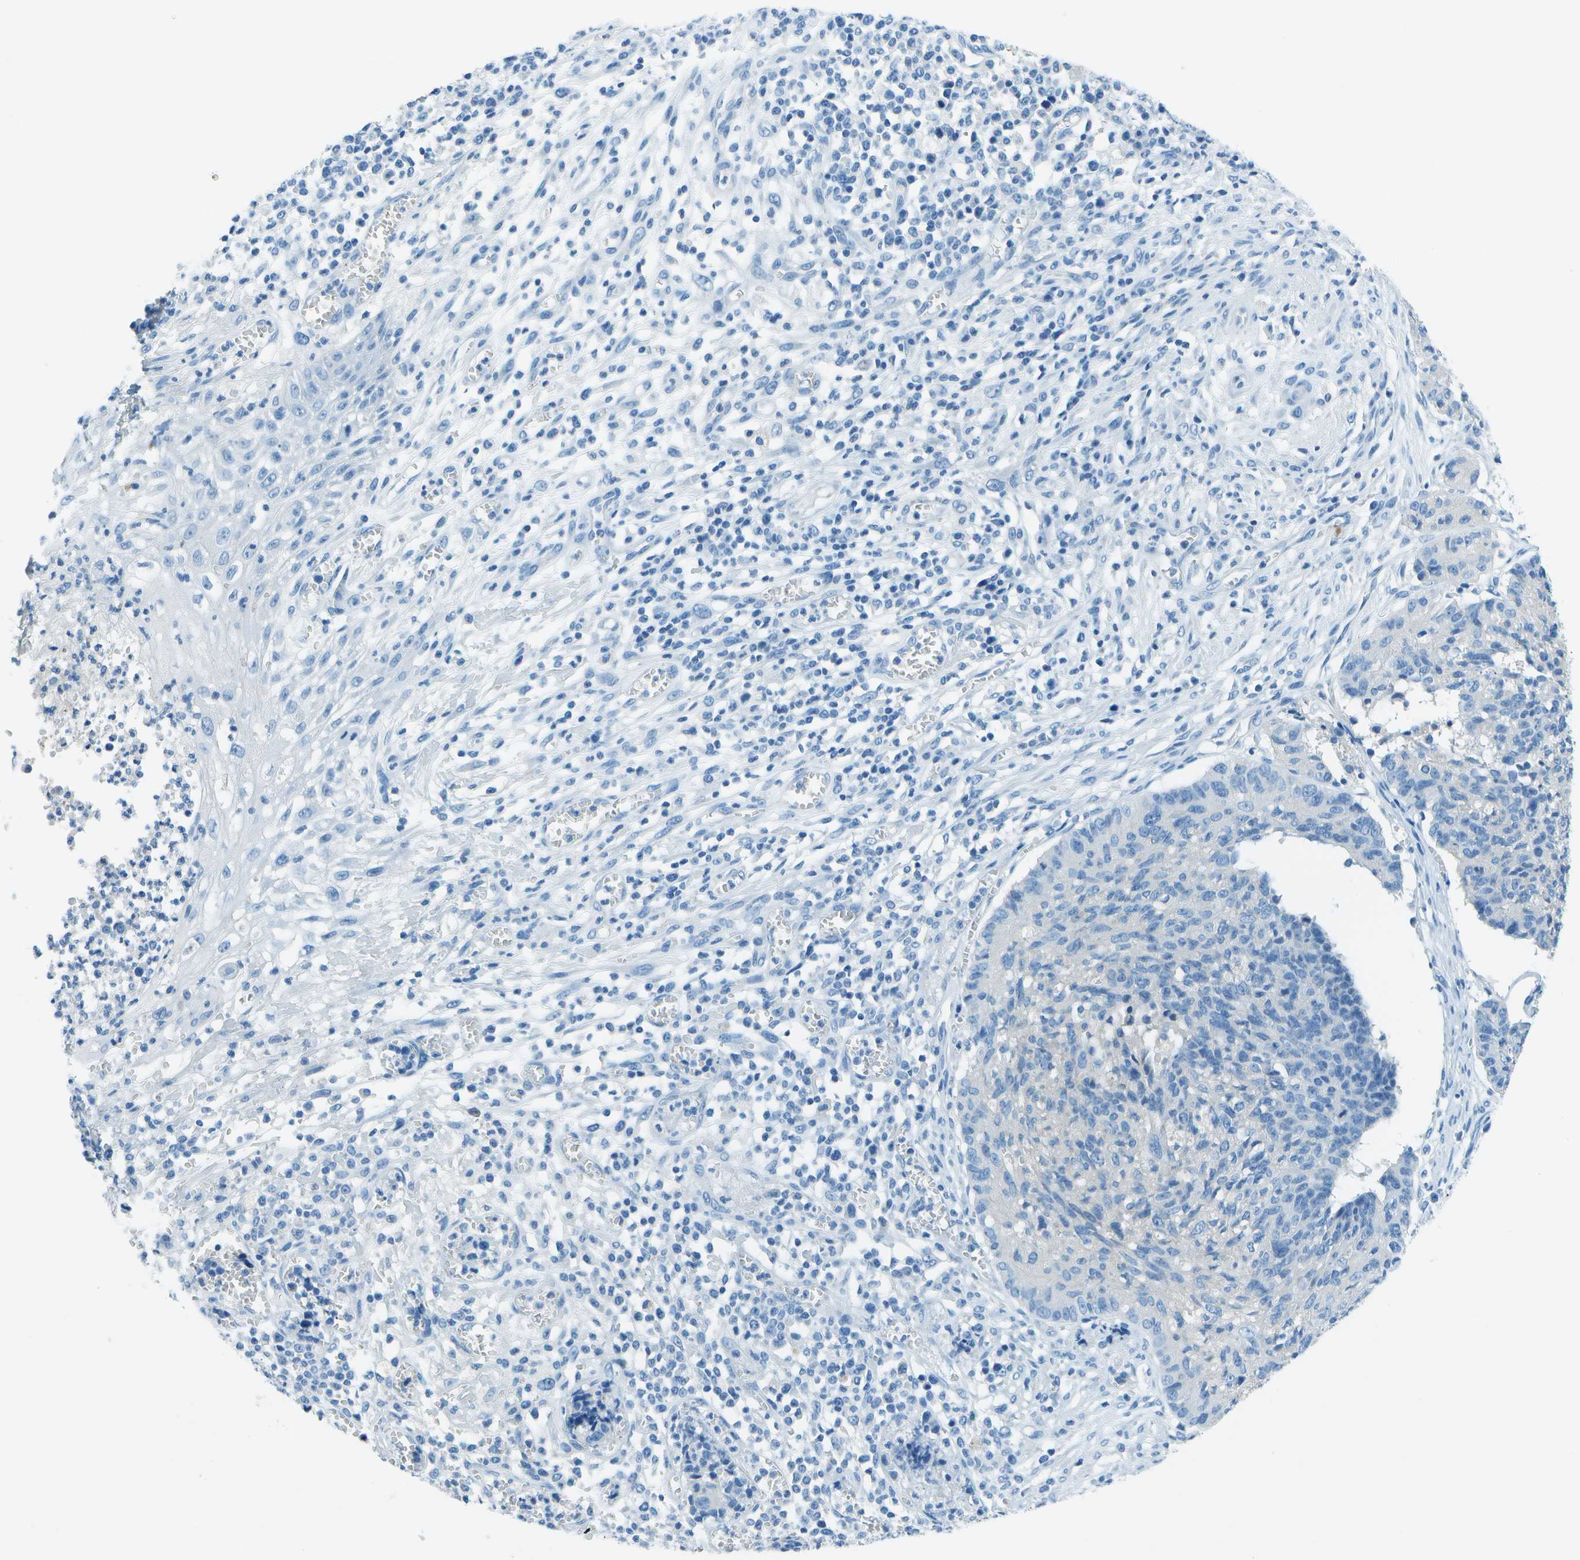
{"staining": {"intensity": "negative", "quantity": "none", "location": "none"}, "tissue": "cervical cancer", "cell_type": "Tumor cells", "image_type": "cancer", "snomed": [{"axis": "morphology", "description": "Squamous cell carcinoma, NOS"}, {"axis": "topography", "description": "Cervix"}], "caption": "Immunohistochemical staining of cervical cancer (squamous cell carcinoma) exhibits no significant staining in tumor cells.", "gene": "SLC16A10", "patient": {"sex": "female", "age": 35}}